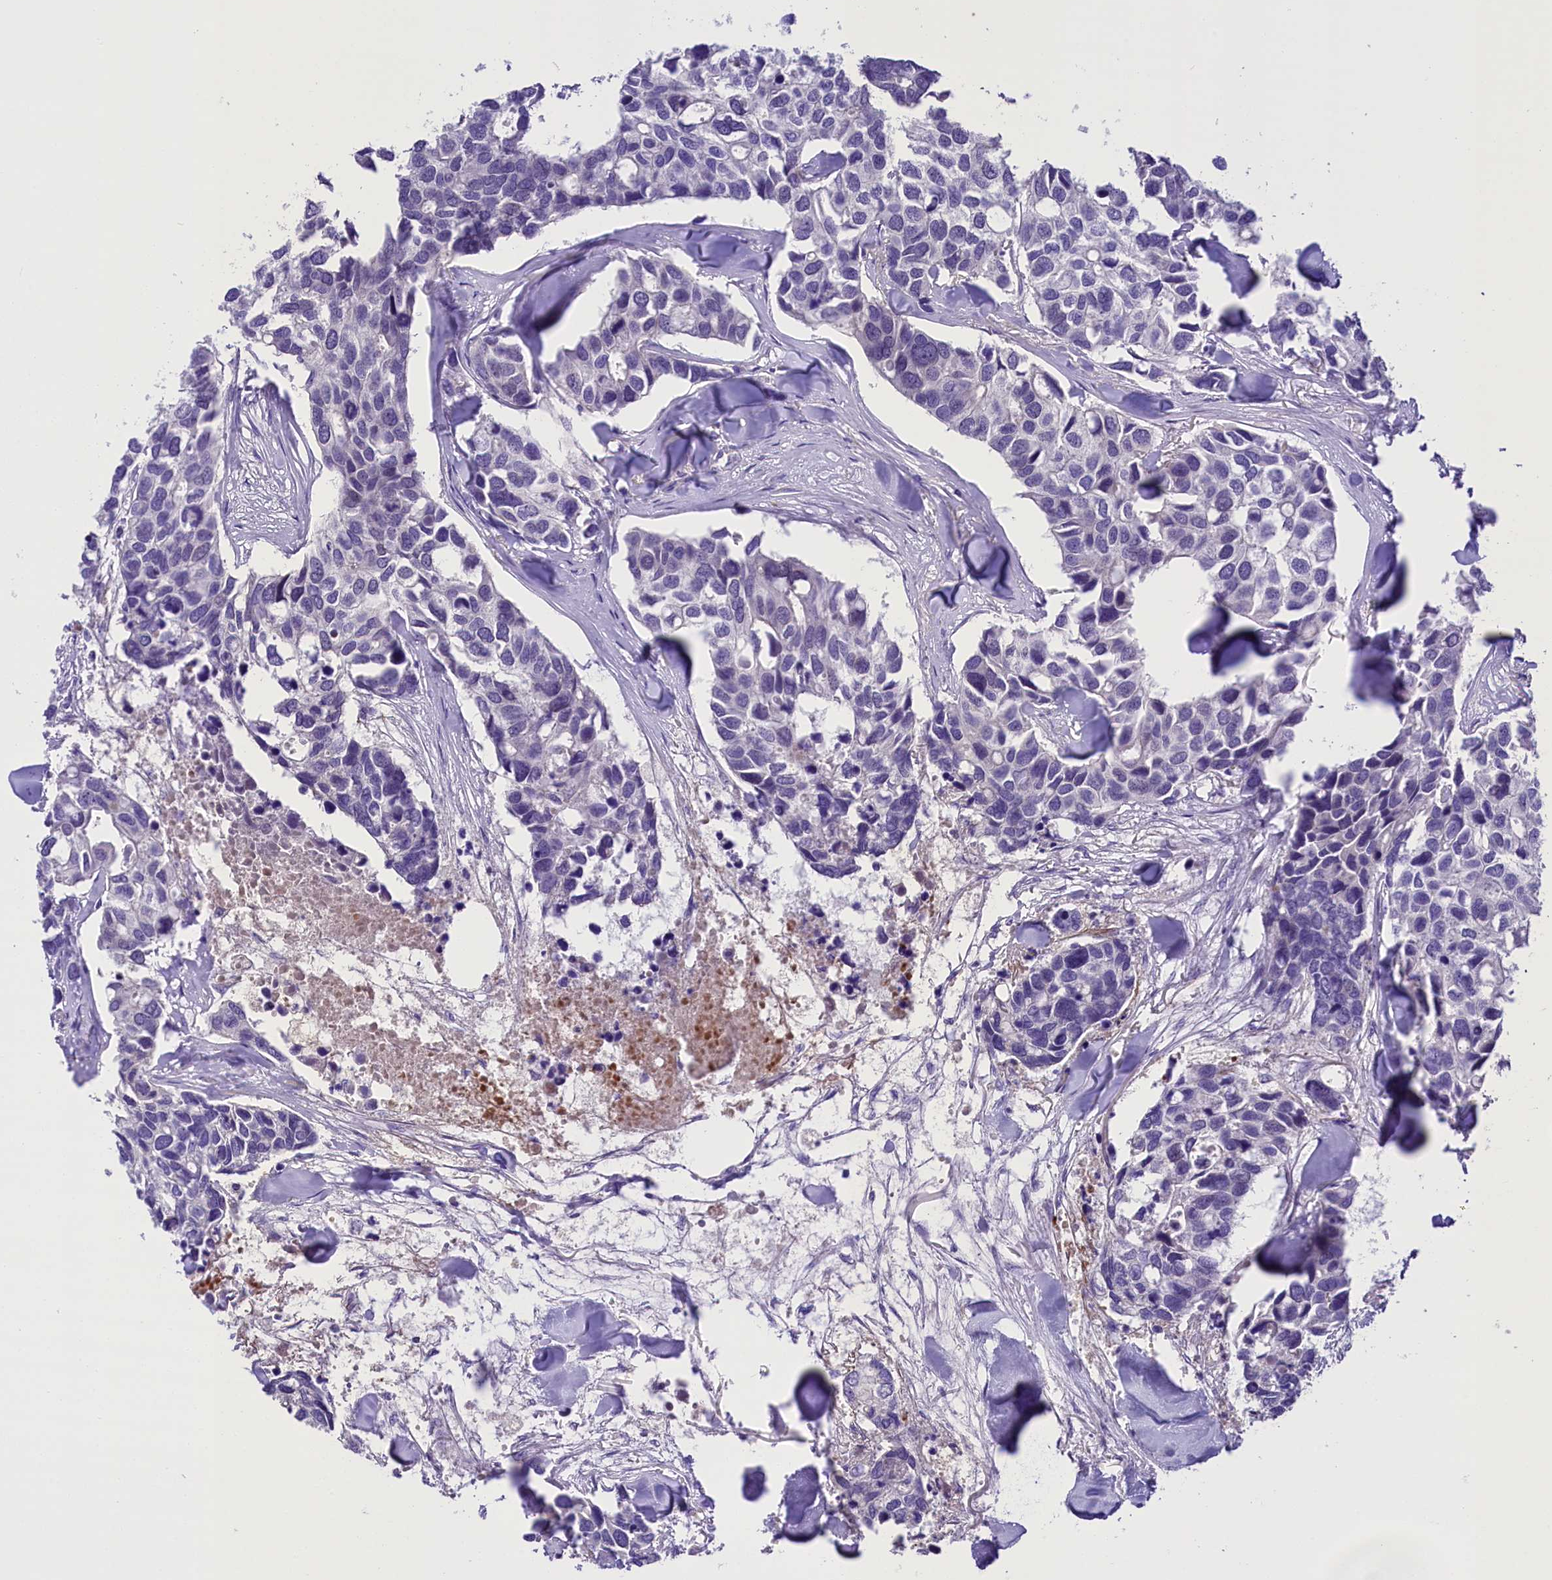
{"staining": {"intensity": "negative", "quantity": "none", "location": "none"}, "tissue": "breast cancer", "cell_type": "Tumor cells", "image_type": "cancer", "snomed": [{"axis": "morphology", "description": "Duct carcinoma"}, {"axis": "topography", "description": "Breast"}], "caption": "IHC image of neoplastic tissue: human infiltrating ductal carcinoma (breast) stained with DAB (3,3'-diaminobenzidine) displays no significant protein expression in tumor cells.", "gene": "MEX3B", "patient": {"sex": "female", "age": 83}}